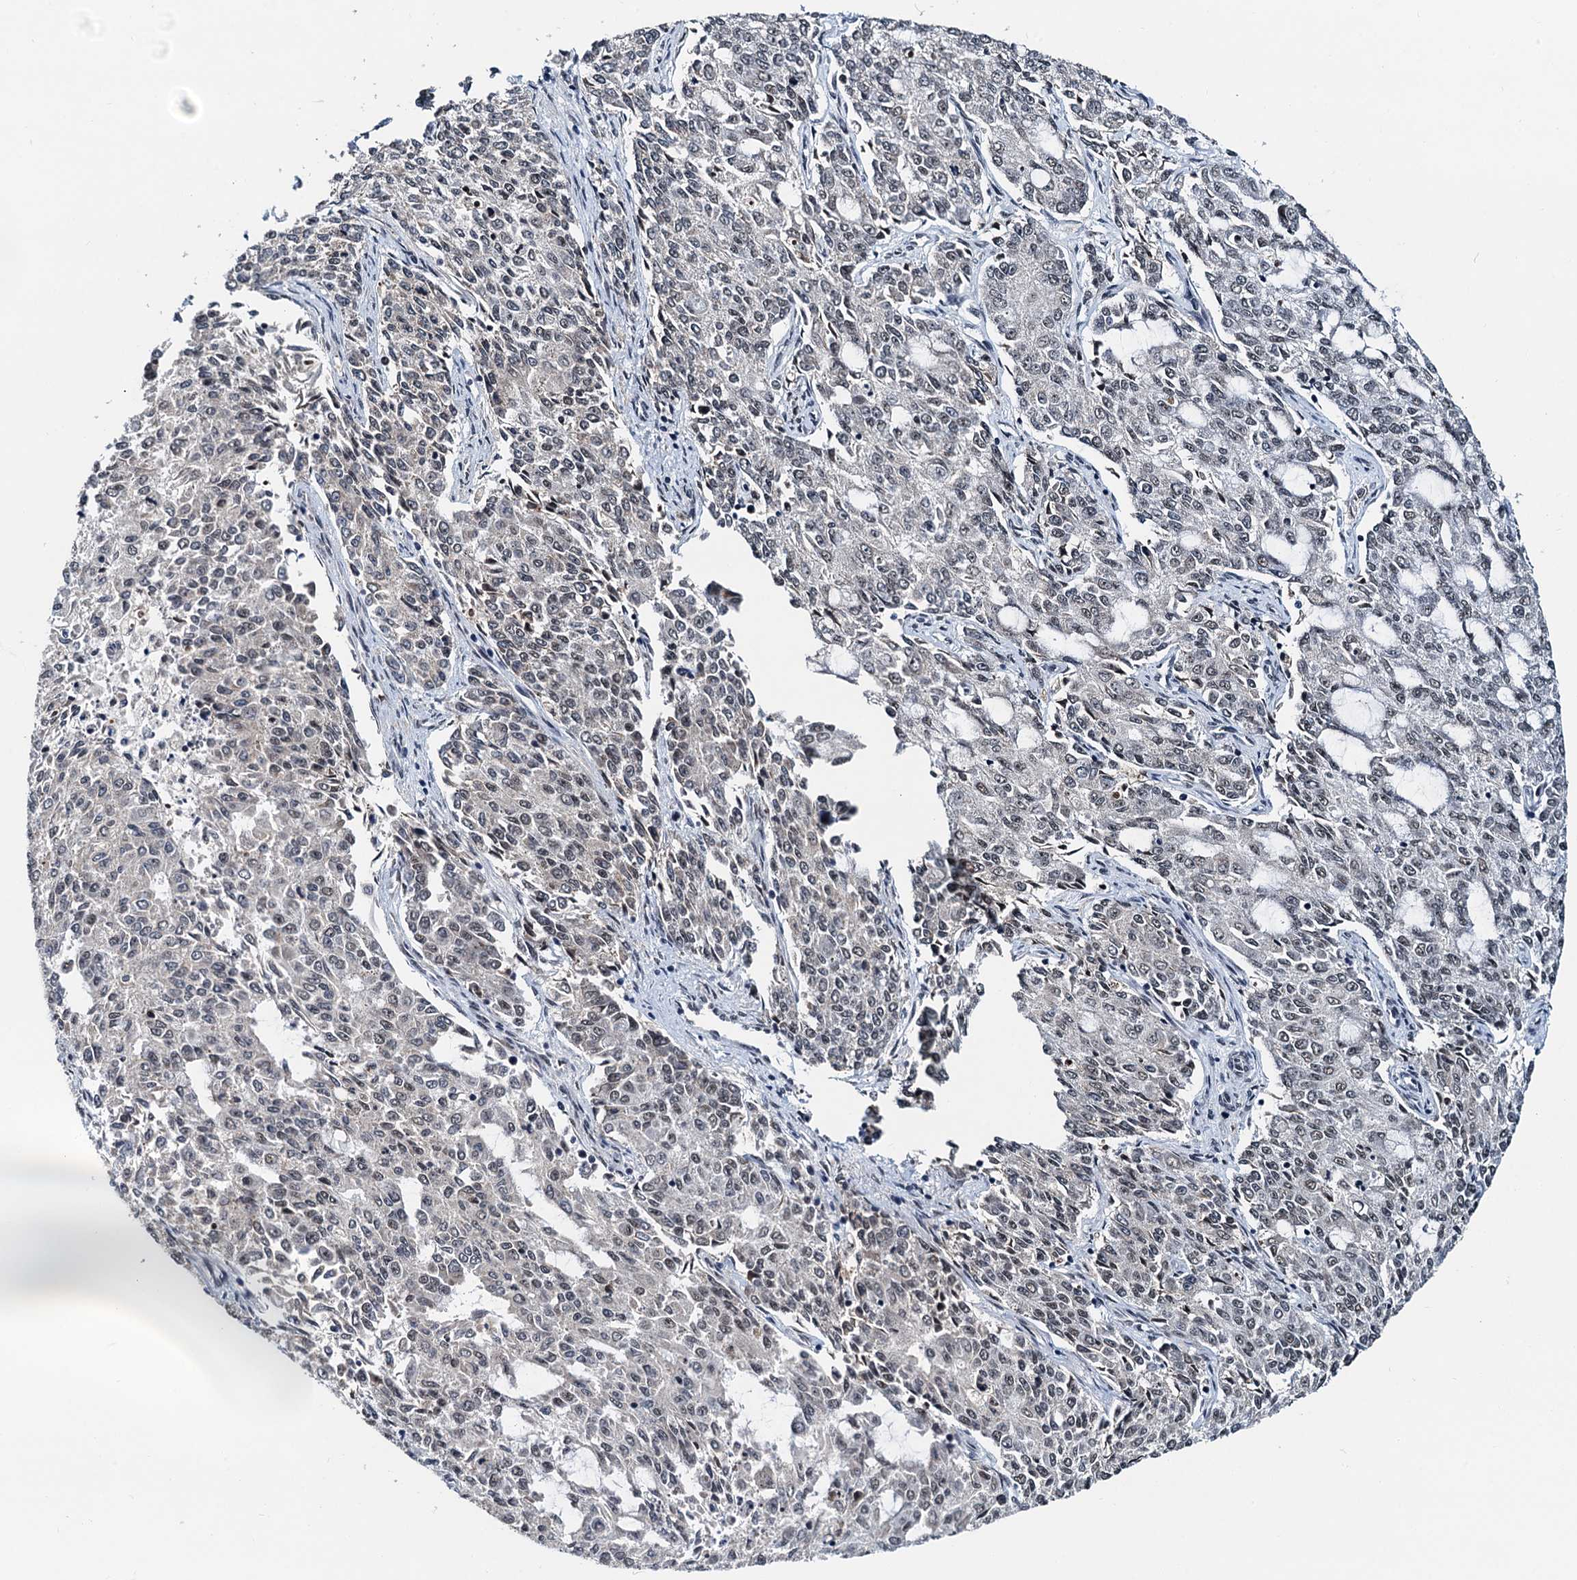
{"staining": {"intensity": "moderate", "quantity": "25%-75%", "location": "nuclear"}, "tissue": "endometrial cancer", "cell_type": "Tumor cells", "image_type": "cancer", "snomed": [{"axis": "morphology", "description": "Adenocarcinoma, NOS"}, {"axis": "topography", "description": "Endometrium"}], "caption": "Immunohistochemistry (IHC) histopathology image of adenocarcinoma (endometrial) stained for a protein (brown), which demonstrates medium levels of moderate nuclear expression in approximately 25%-75% of tumor cells.", "gene": "SNRPD1", "patient": {"sex": "female", "age": 50}}